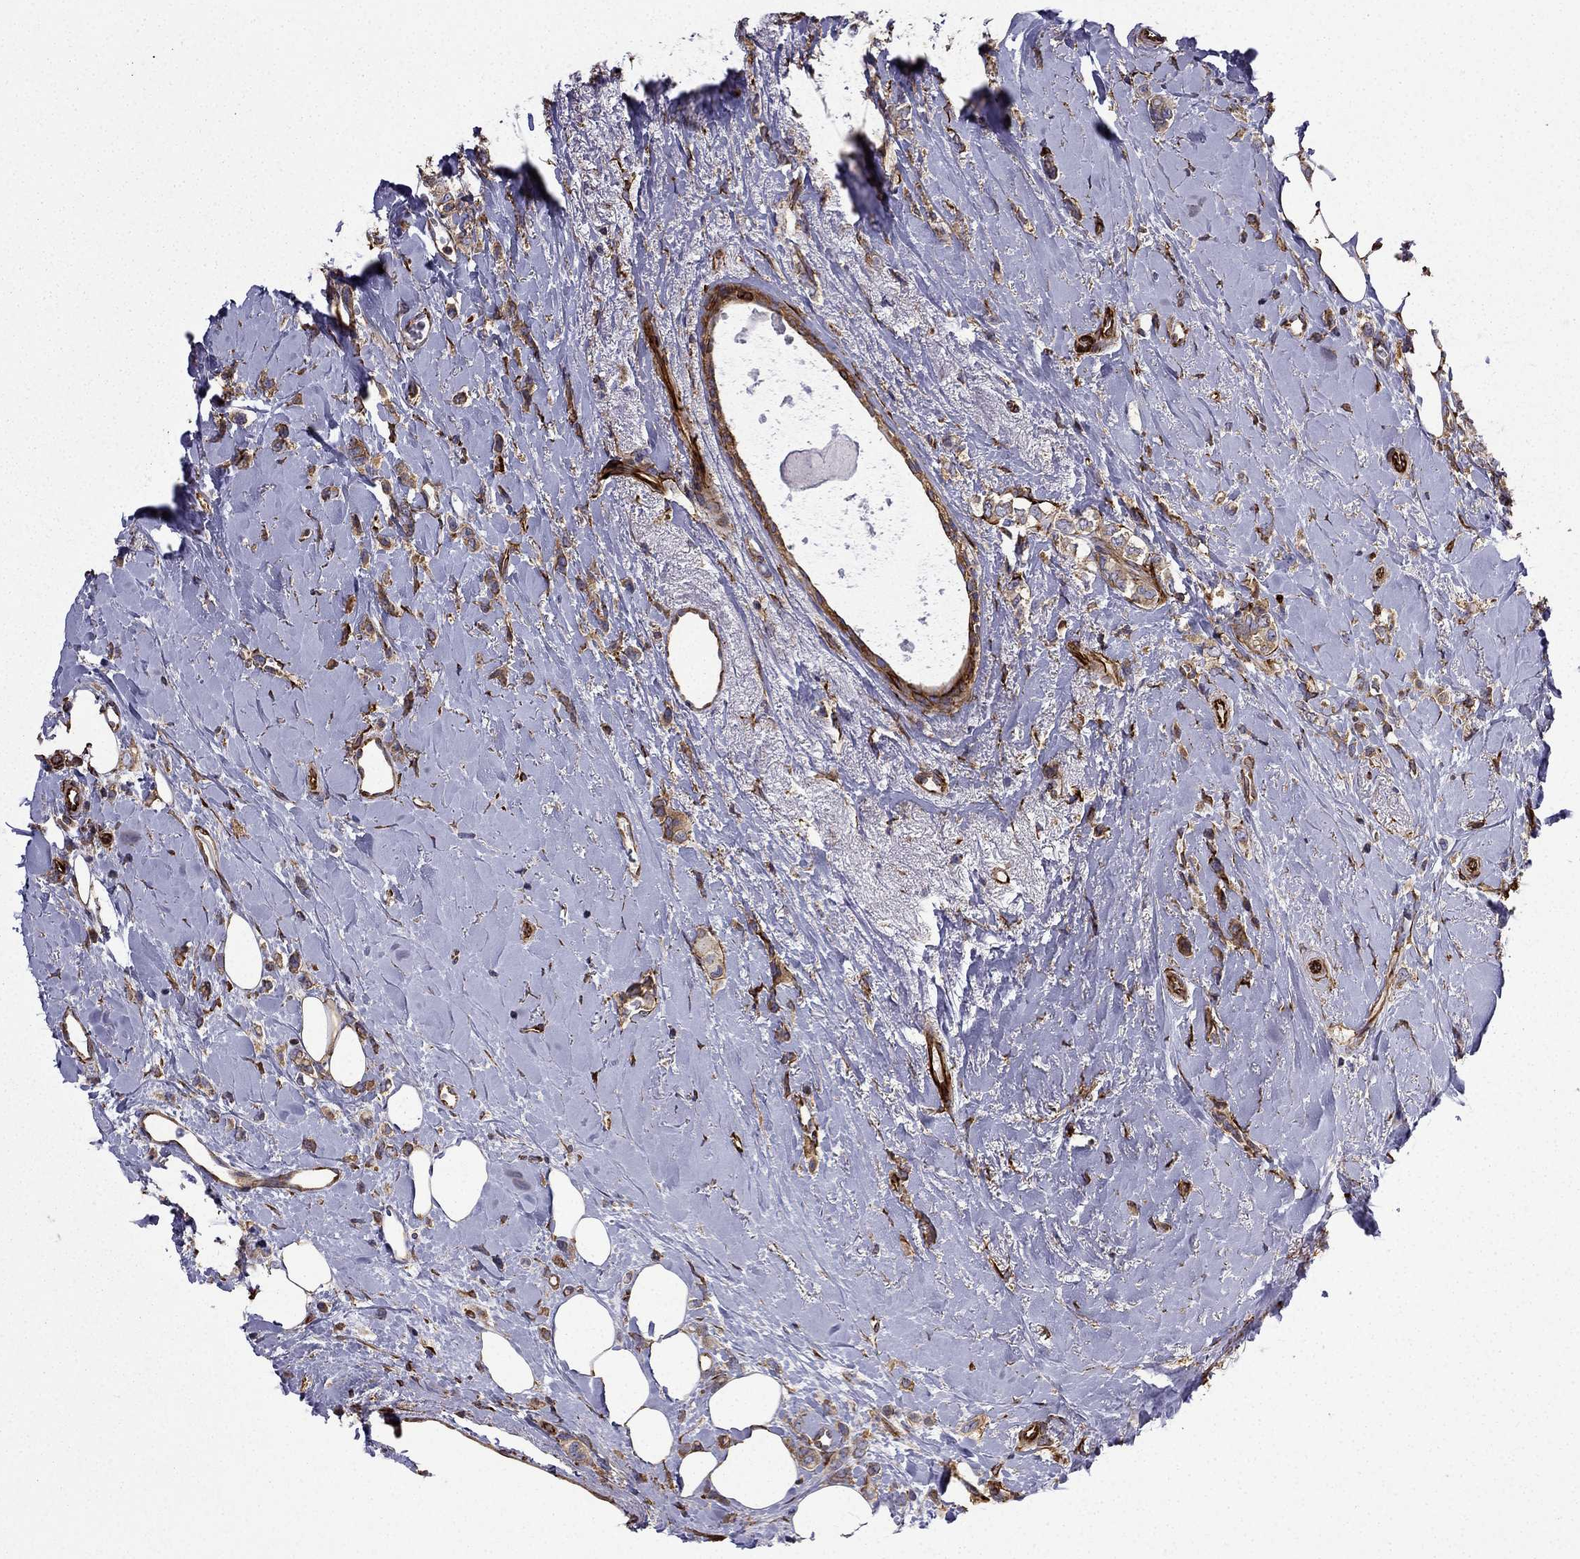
{"staining": {"intensity": "moderate", "quantity": ">75%", "location": "cytoplasmic/membranous"}, "tissue": "breast cancer", "cell_type": "Tumor cells", "image_type": "cancer", "snomed": [{"axis": "morphology", "description": "Lobular carcinoma"}, {"axis": "topography", "description": "Breast"}], "caption": "The immunohistochemical stain highlights moderate cytoplasmic/membranous expression in tumor cells of breast lobular carcinoma tissue.", "gene": "MAP4", "patient": {"sex": "female", "age": 66}}